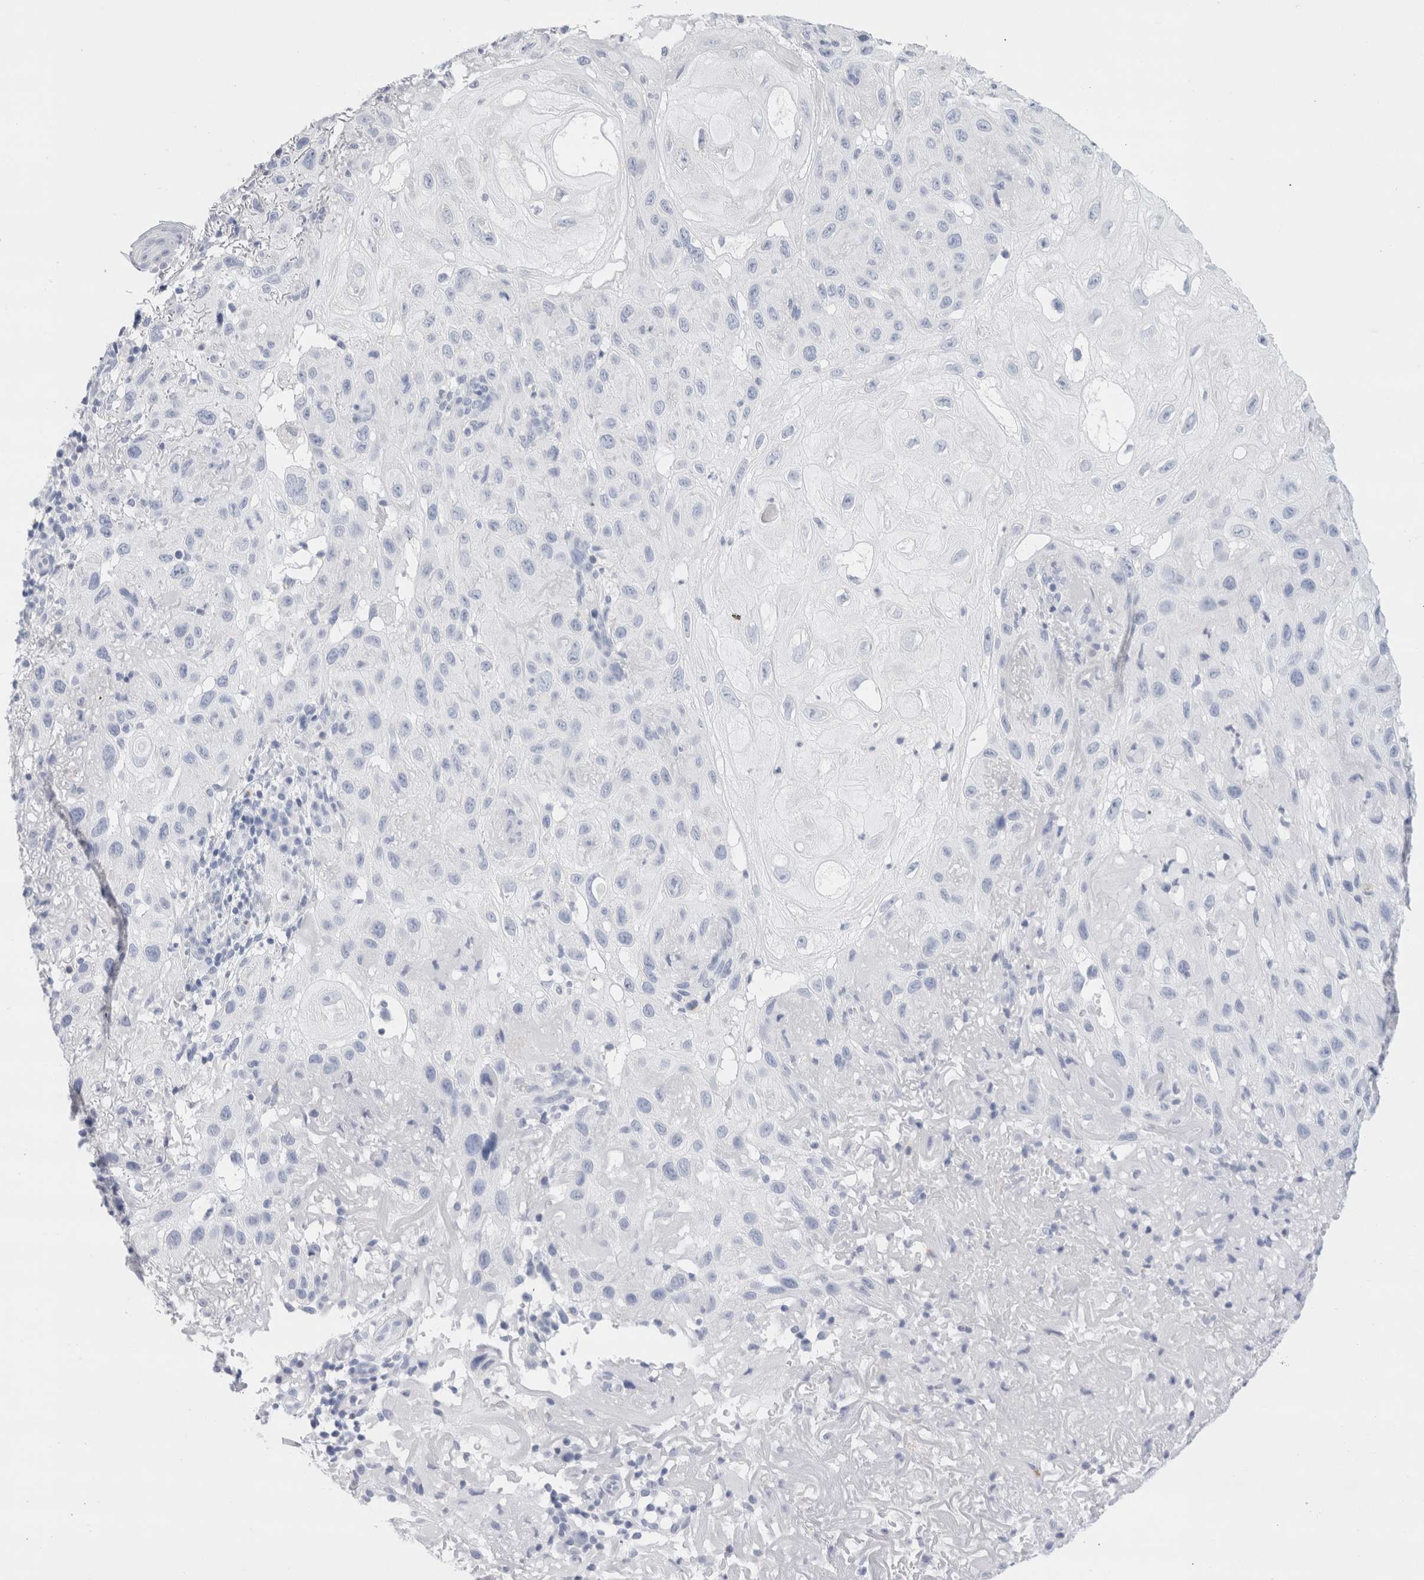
{"staining": {"intensity": "negative", "quantity": "none", "location": "none"}, "tissue": "skin cancer", "cell_type": "Tumor cells", "image_type": "cancer", "snomed": [{"axis": "morphology", "description": "Normal tissue, NOS"}, {"axis": "morphology", "description": "Squamous cell carcinoma, NOS"}, {"axis": "topography", "description": "Skin"}], "caption": "Skin cancer stained for a protein using immunohistochemistry exhibits no staining tumor cells.", "gene": "ECHDC2", "patient": {"sex": "female", "age": 96}}